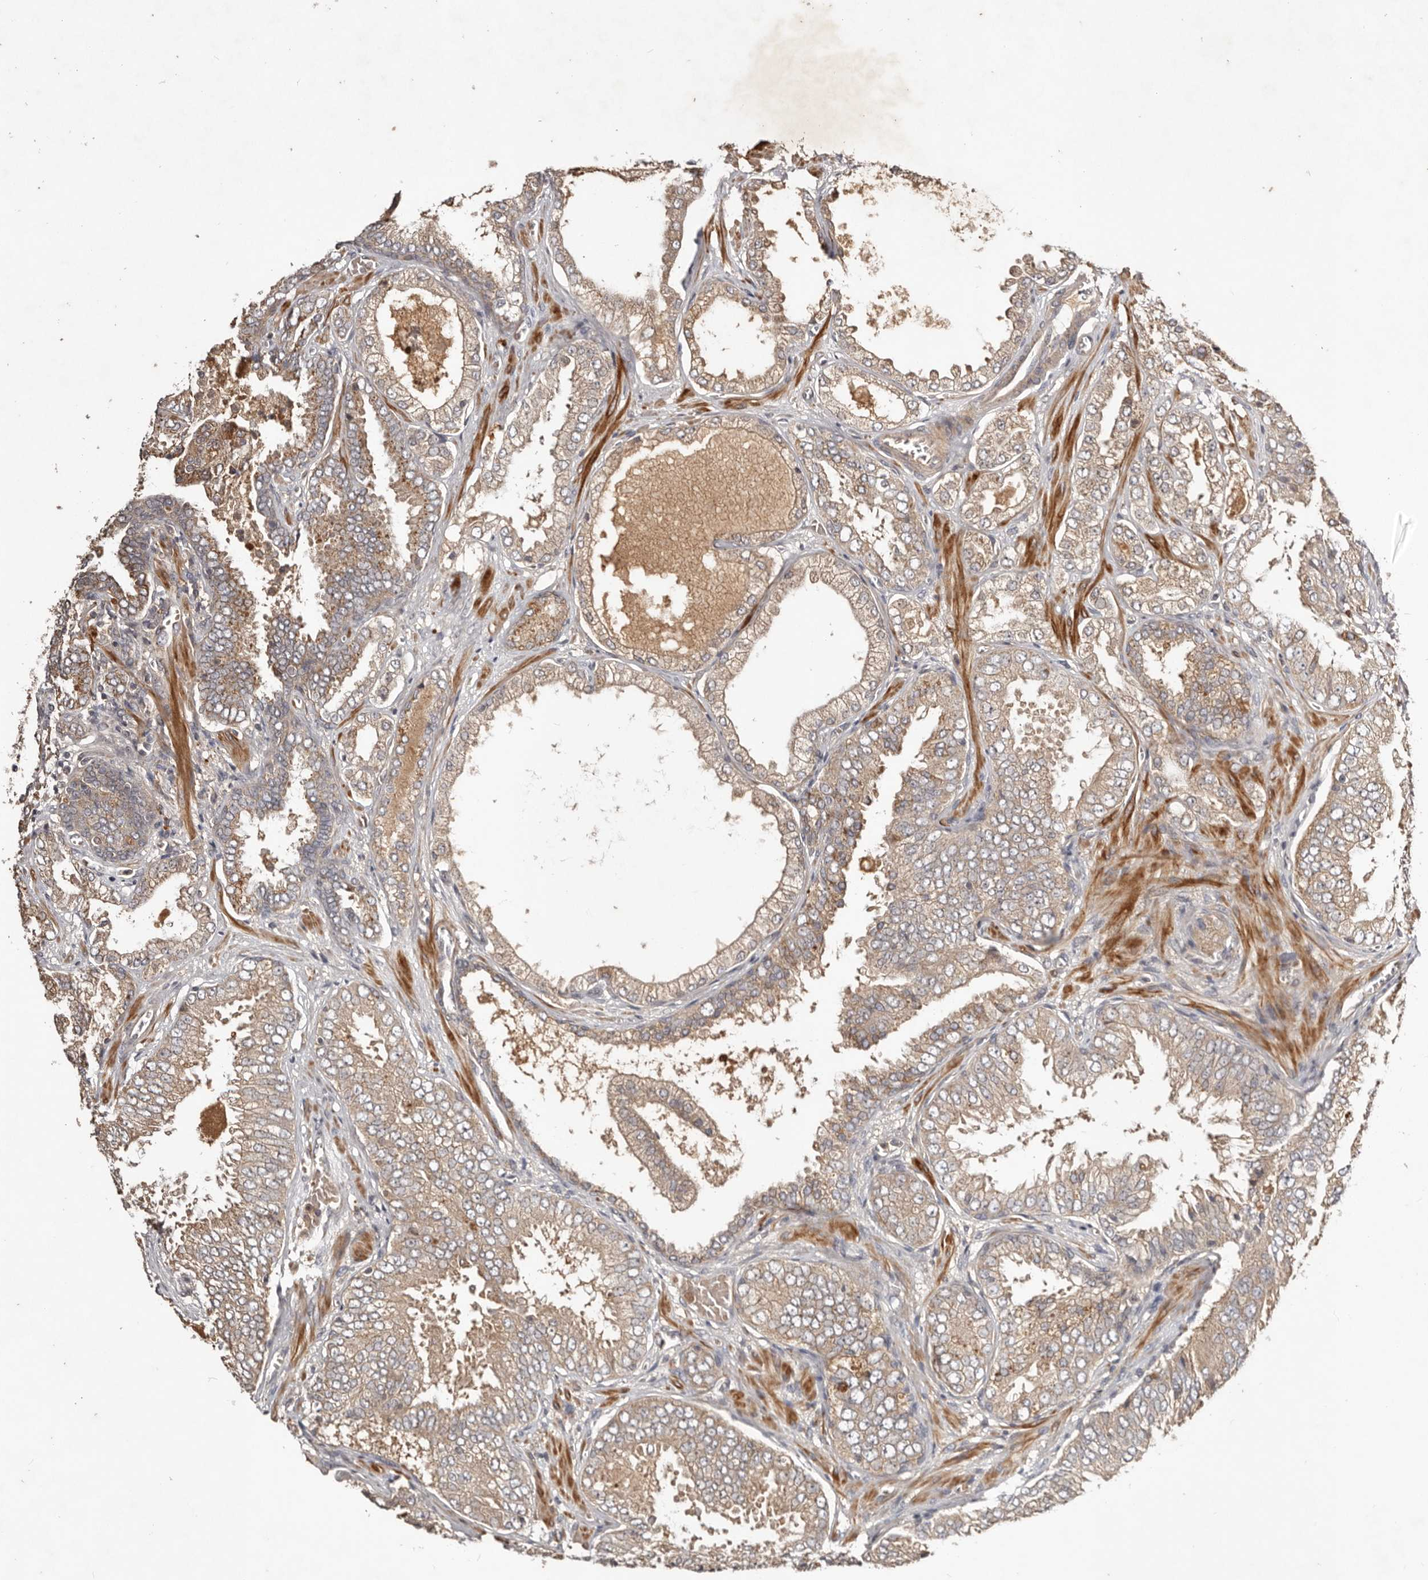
{"staining": {"intensity": "moderate", "quantity": ">75%", "location": "cytoplasmic/membranous"}, "tissue": "prostate cancer", "cell_type": "Tumor cells", "image_type": "cancer", "snomed": [{"axis": "morphology", "description": "Adenocarcinoma, High grade"}, {"axis": "topography", "description": "Prostate"}], "caption": "Immunohistochemical staining of prostate adenocarcinoma (high-grade) displays moderate cytoplasmic/membranous protein positivity in about >75% of tumor cells.", "gene": "PKIB", "patient": {"sex": "male", "age": 58}}